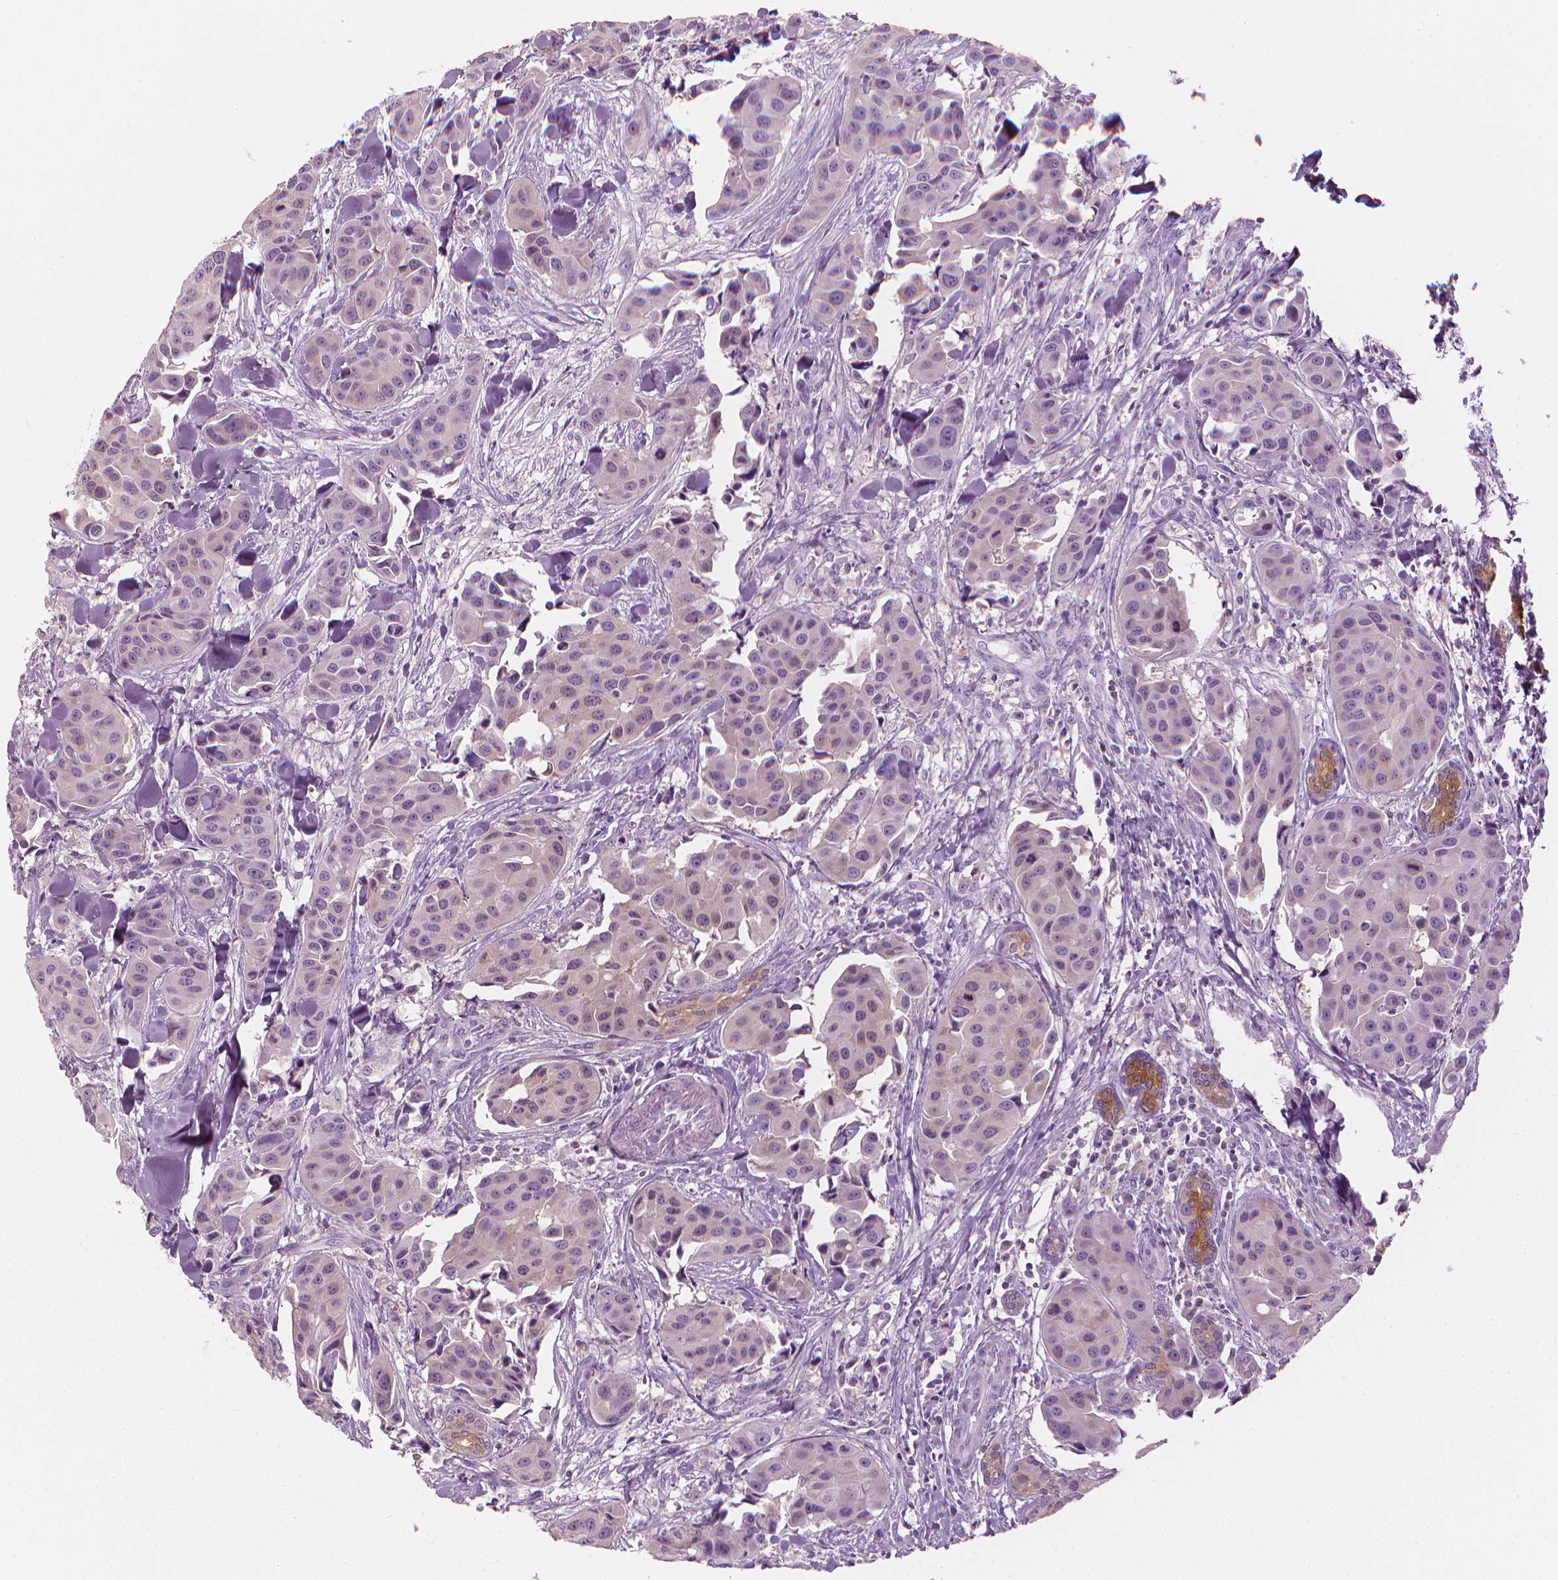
{"staining": {"intensity": "negative", "quantity": "none", "location": "none"}, "tissue": "head and neck cancer", "cell_type": "Tumor cells", "image_type": "cancer", "snomed": [{"axis": "morphology", "description": "Adenocarcinoma, NOS"}, {"axis": "topography", "description": "Head-Neck"}], "caption": "Human head and neck adenocarcinoma stained for a protein using immunohistochemistry displays no expression in tumor cells.", "gene": "SHMT1", "patient": {"sex": "male", "age": 76}}